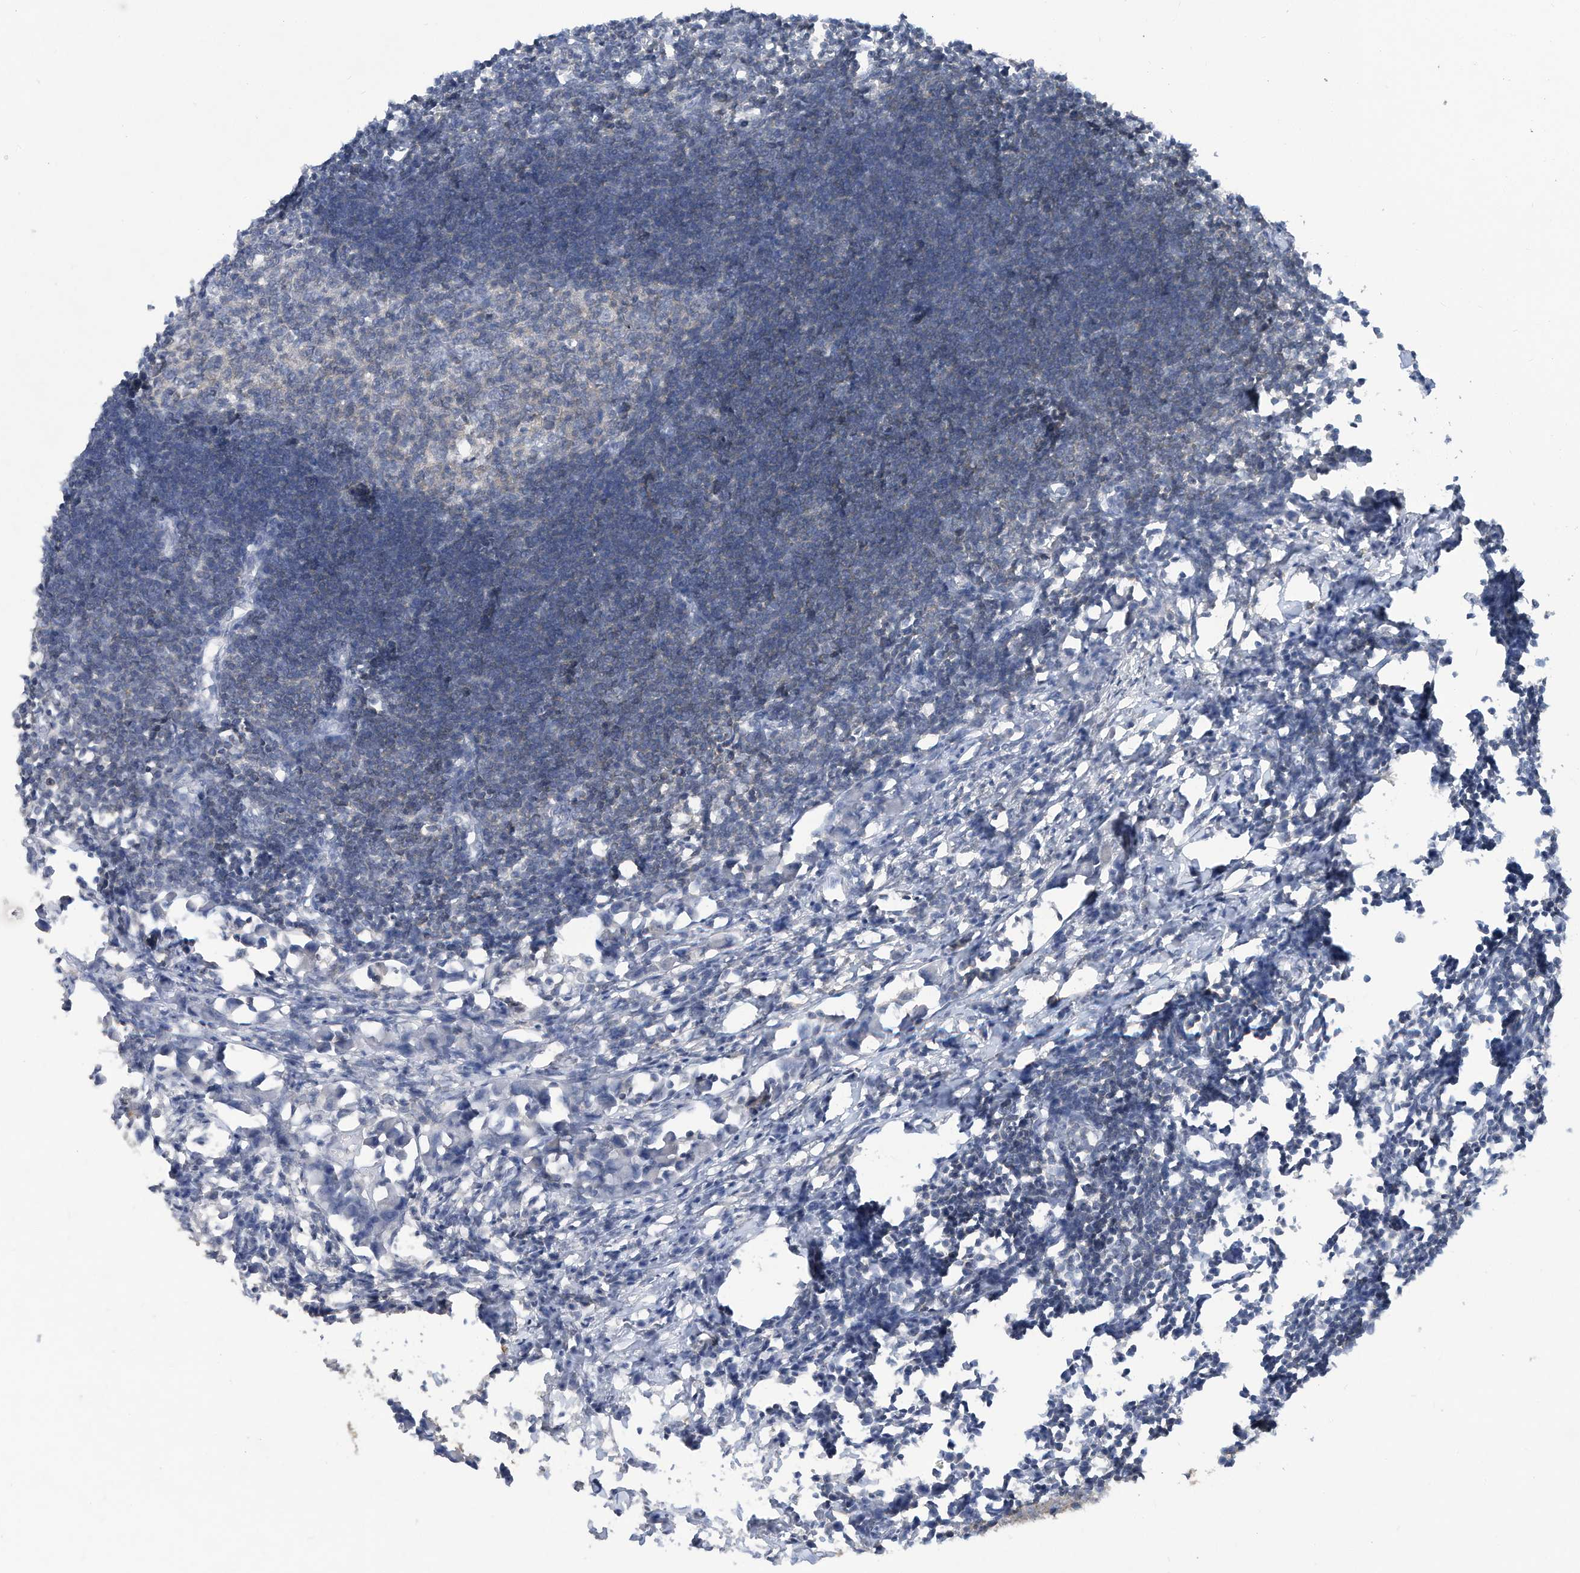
{"staining": {"intensity": "moderate", "quantity": "25%-75%", "location": "cytoplasmic/membranous"}, "tissue": "lymph node", "cell_type": "Germinal center cells", "image_type": "normal", "snomed": [{"axis": "morphology", "description": "Normal tissue, NOS"}, {"axis": "morphology", "description": "Malignant melanoma, Metastatic site"}, {"axis": "topography", "description": "Lymph node"}], "caption": "Lymph node stained with DAB (3,3'-diaminobenzidine) IHC displays medium levels of moderate cytoplasmic/membranous staining in about 25%-75% of germinal center cells.", "gene": "HAS3", "patient": {"sex": "male", "age": 41}}